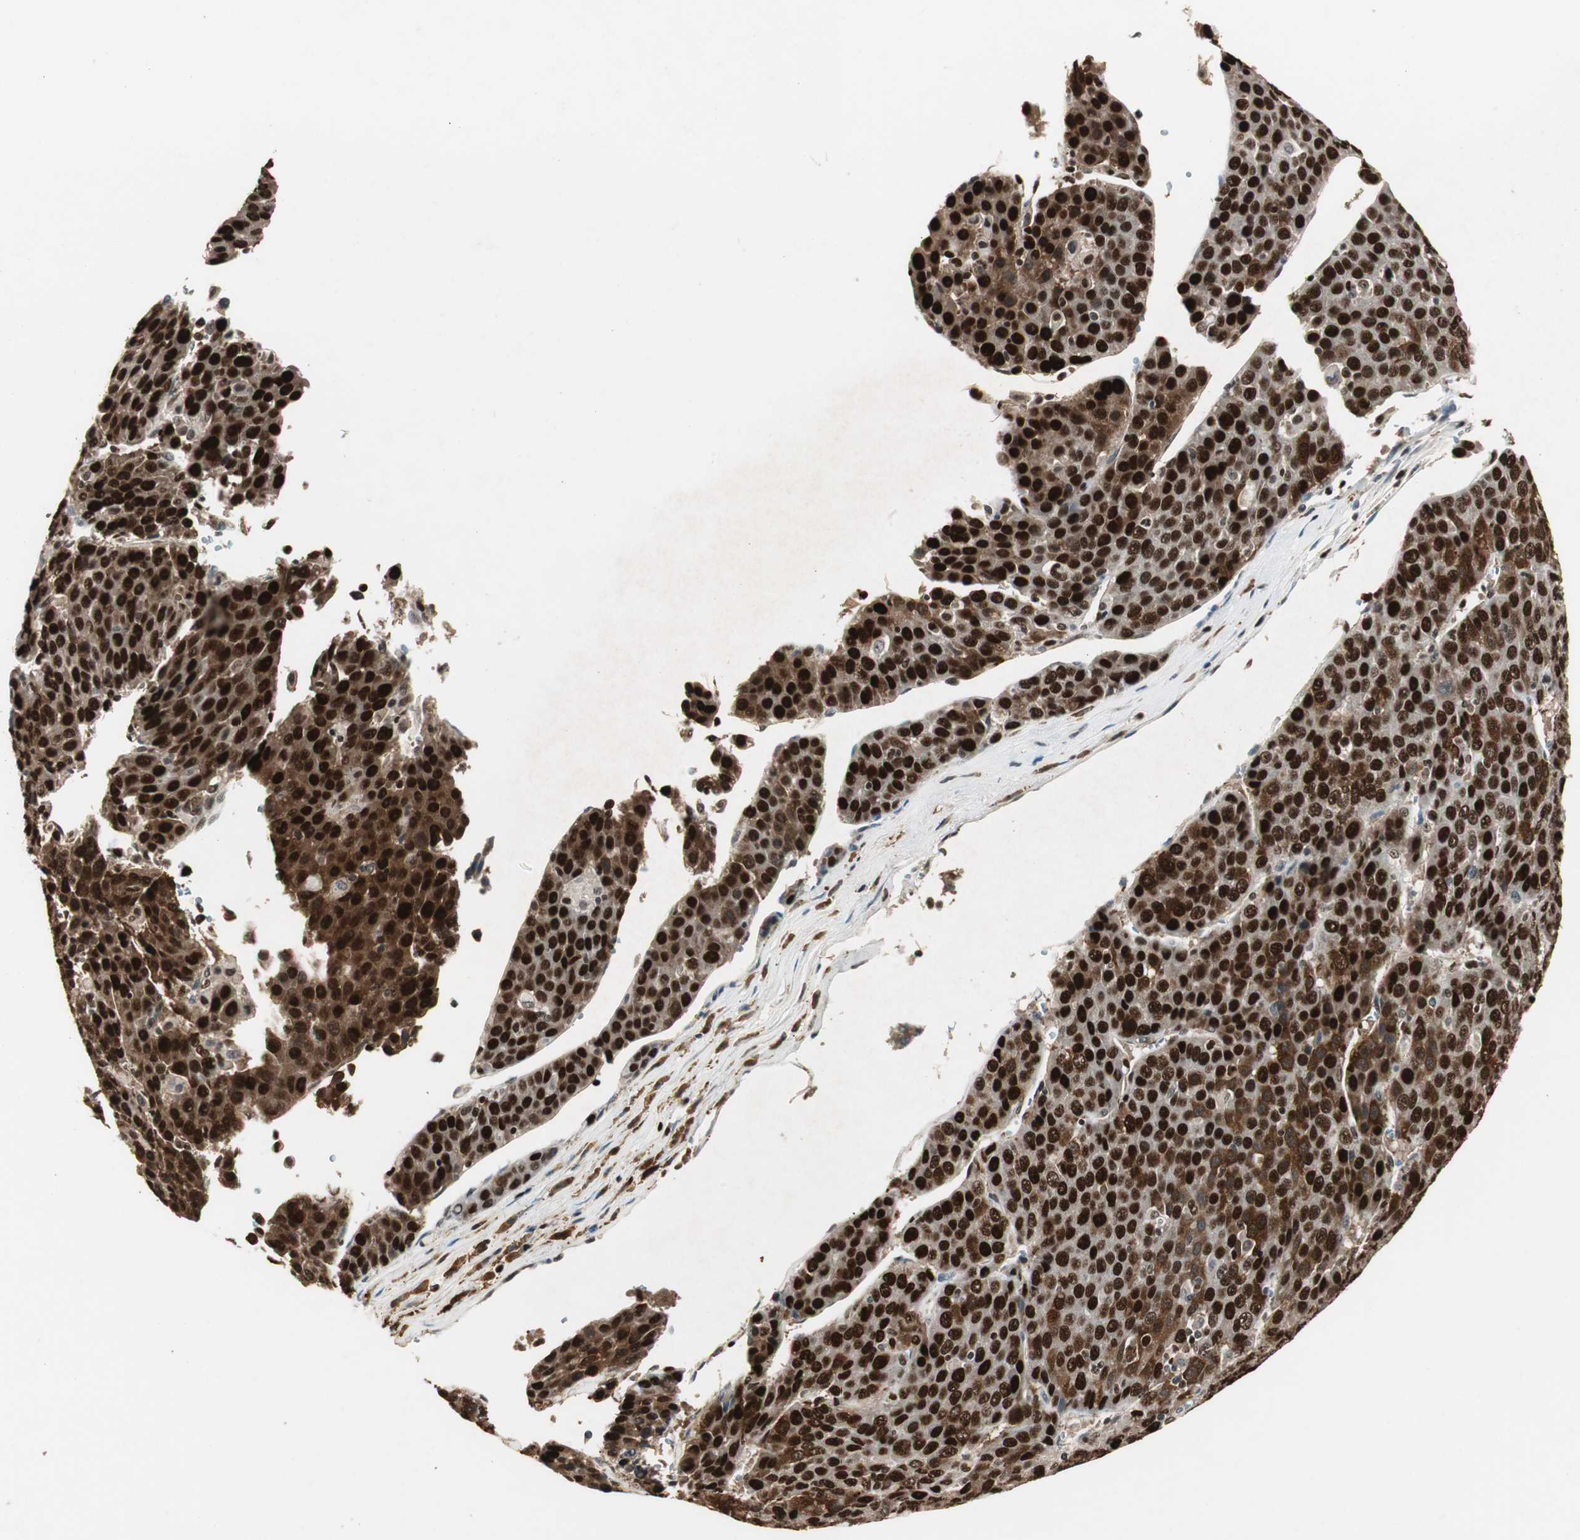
{"staining": {"intensity": "strong", "quantity": ">75%", "location": "nuclear"}, "tissue": "liver cancer", "cell_type": "Tumor cells", "image_type": "cancer", "snomed": [{"axis": "morphology", "description": "Carcinoma, Hepatocellular, NOS"}, {"axis": "topography", "description": "Liver"}], "caption": "Immunohistochemistry of liver cancer demonstrates high levels of strong nuclear expression in about >75% of tumor cells.", "gene": "FEN1", "patient": {"sex": "female", "age": 53}}